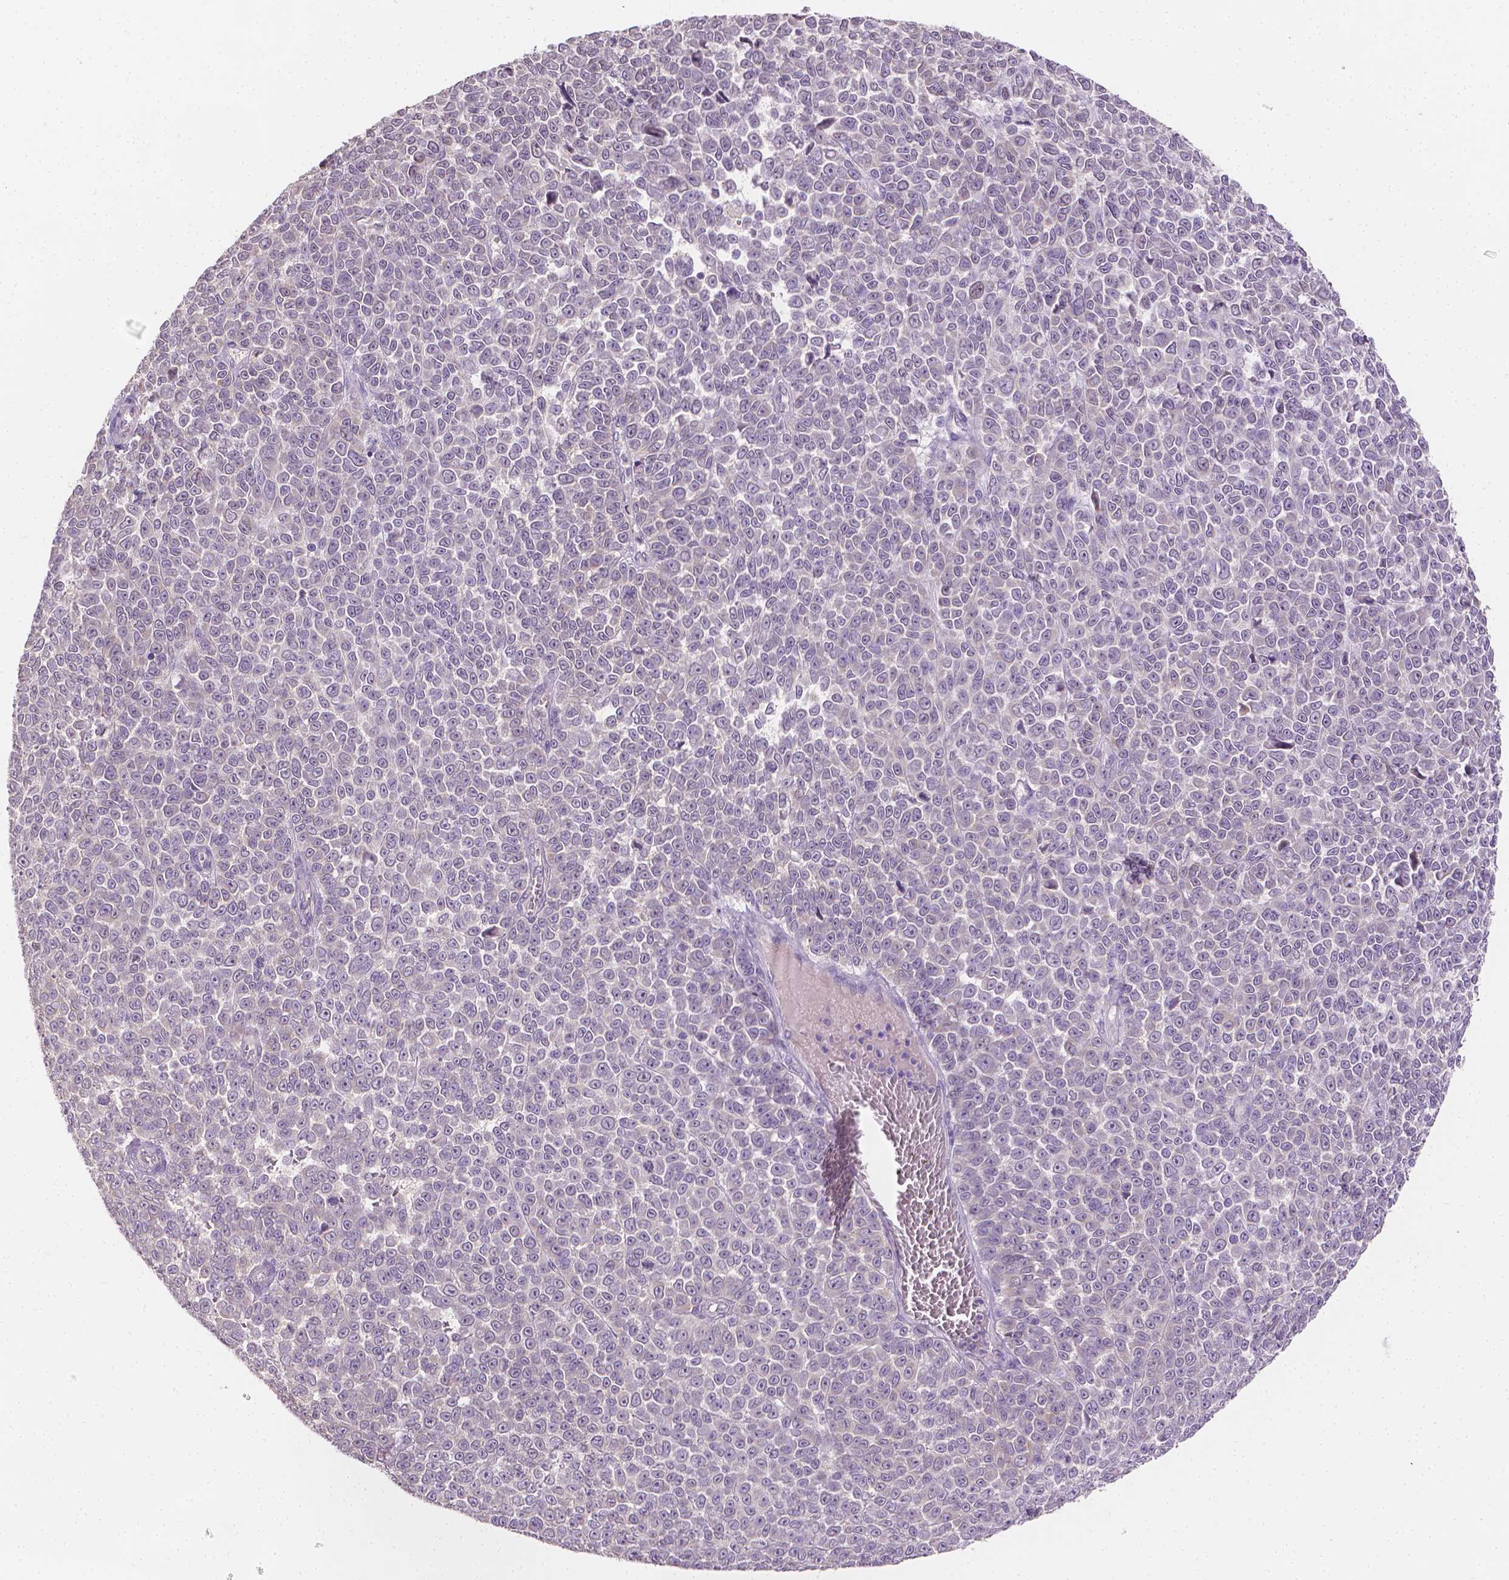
{"staining": {"intensity": "negative", "quantity": "none", "location": "none"}, "tissue": "melanoma", "cell_type": "Tumor cells", "image_type": "cancer", "snomed": [{"axis": "morphology", "description": "Malignant melanoma, NOS"}, {"axis": "topography", "description": "Skin"}], "caption": "Immunohistochemical staining of human malignant melanoma displays no significant staining in tumor cells.", "gene": "FASN", "patient": {"sex": "female", "age": 95}}